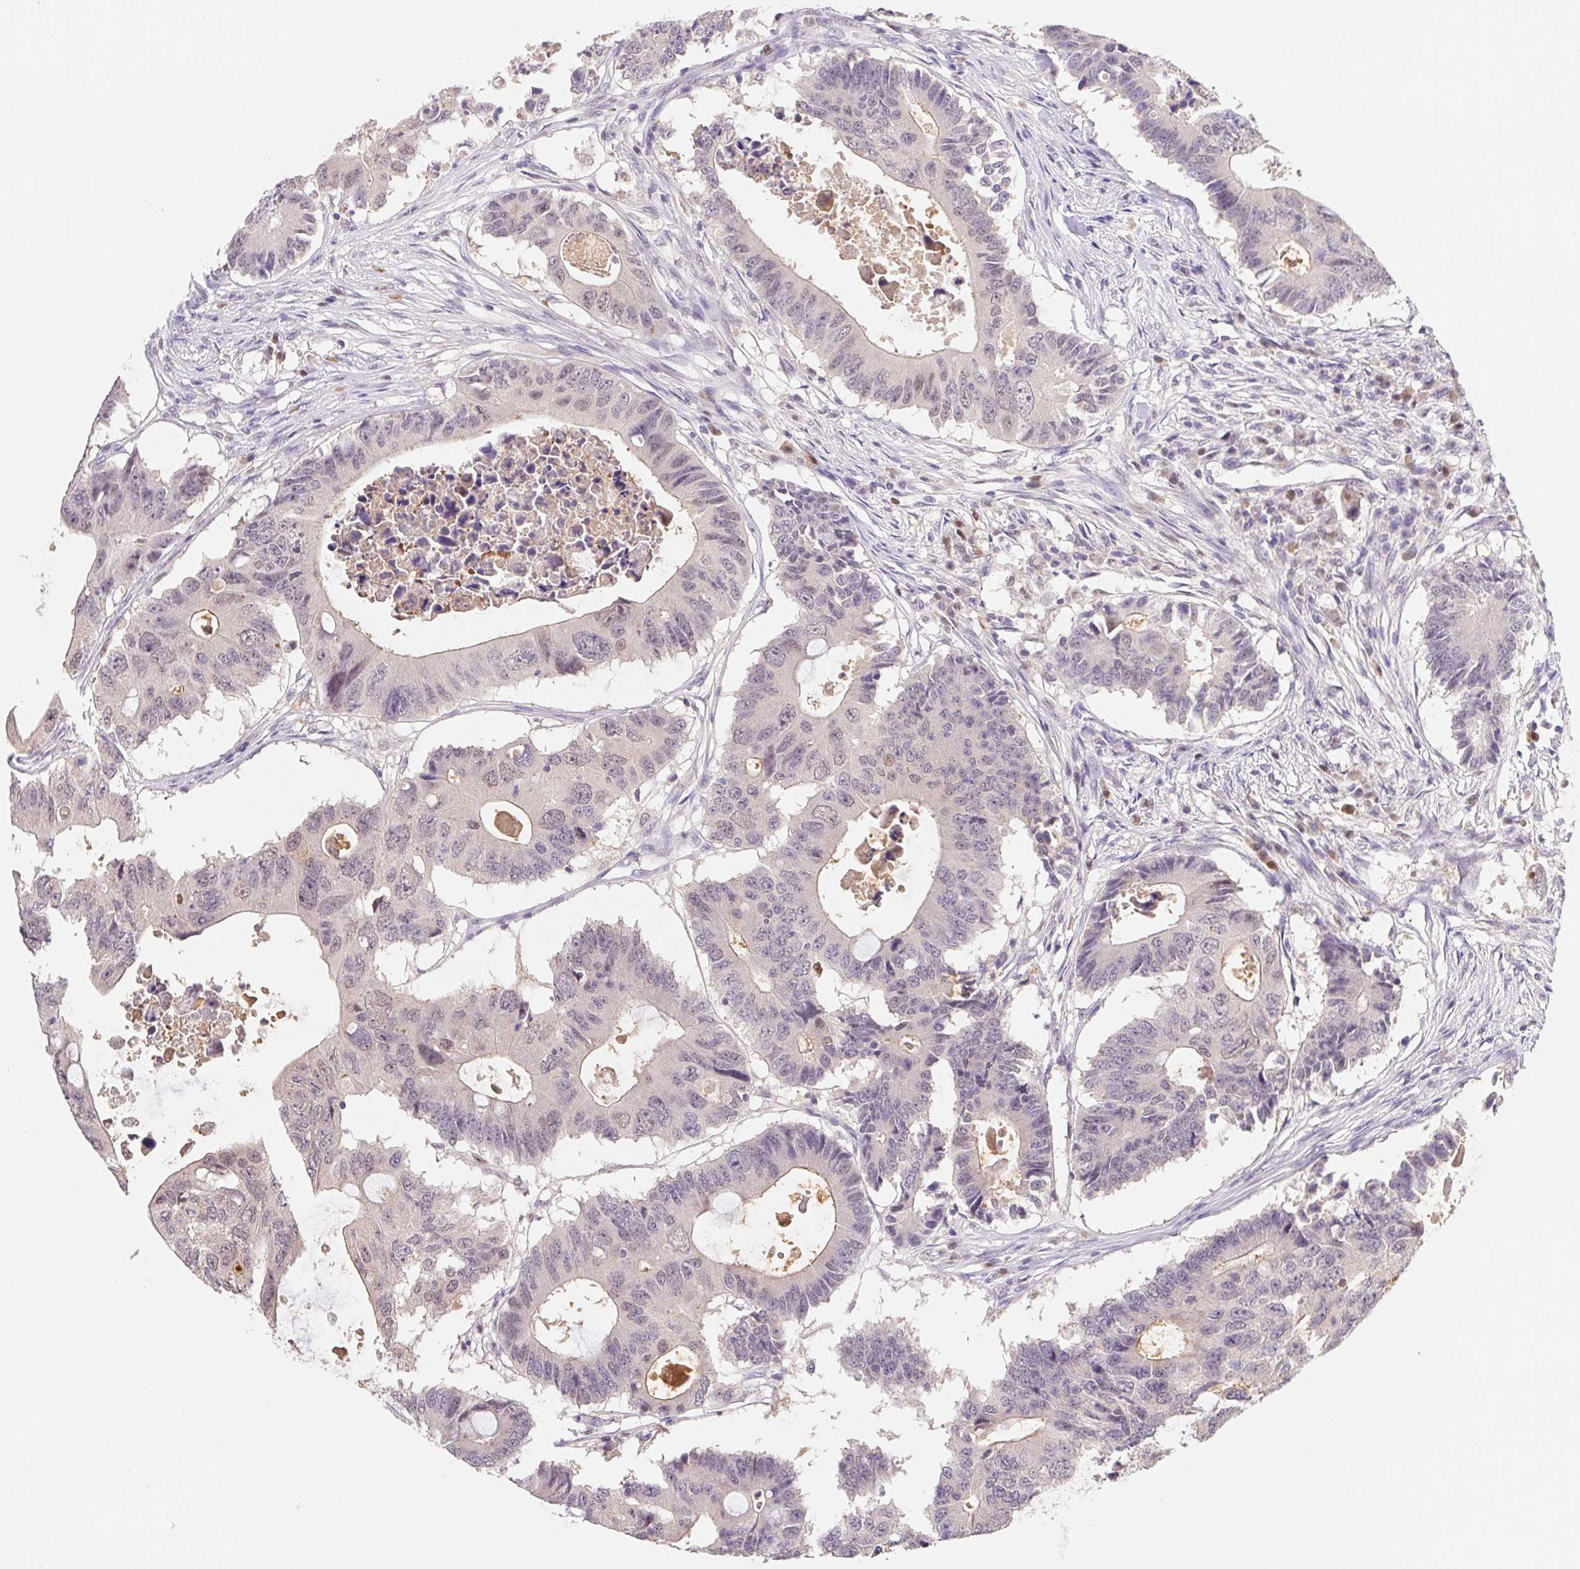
{"staining": {"intensity": "negative", "quantity": "none", "location": "none"}, "tissue": "colorectal cancer", "cell_type": "Tumor cells", "image_type": "cancer", "snomed": [{"axis": "morphology", "description": "Adenocarcinoma, NOS"}, {"axis": "topography", "description": "Colon"}], "caption": "An image of human adenocarcinoma (colorectal) is negative for staining in tumor cells.", "gene": "L3MBTL4", "patient": {"sex": "male", "age": 71}}